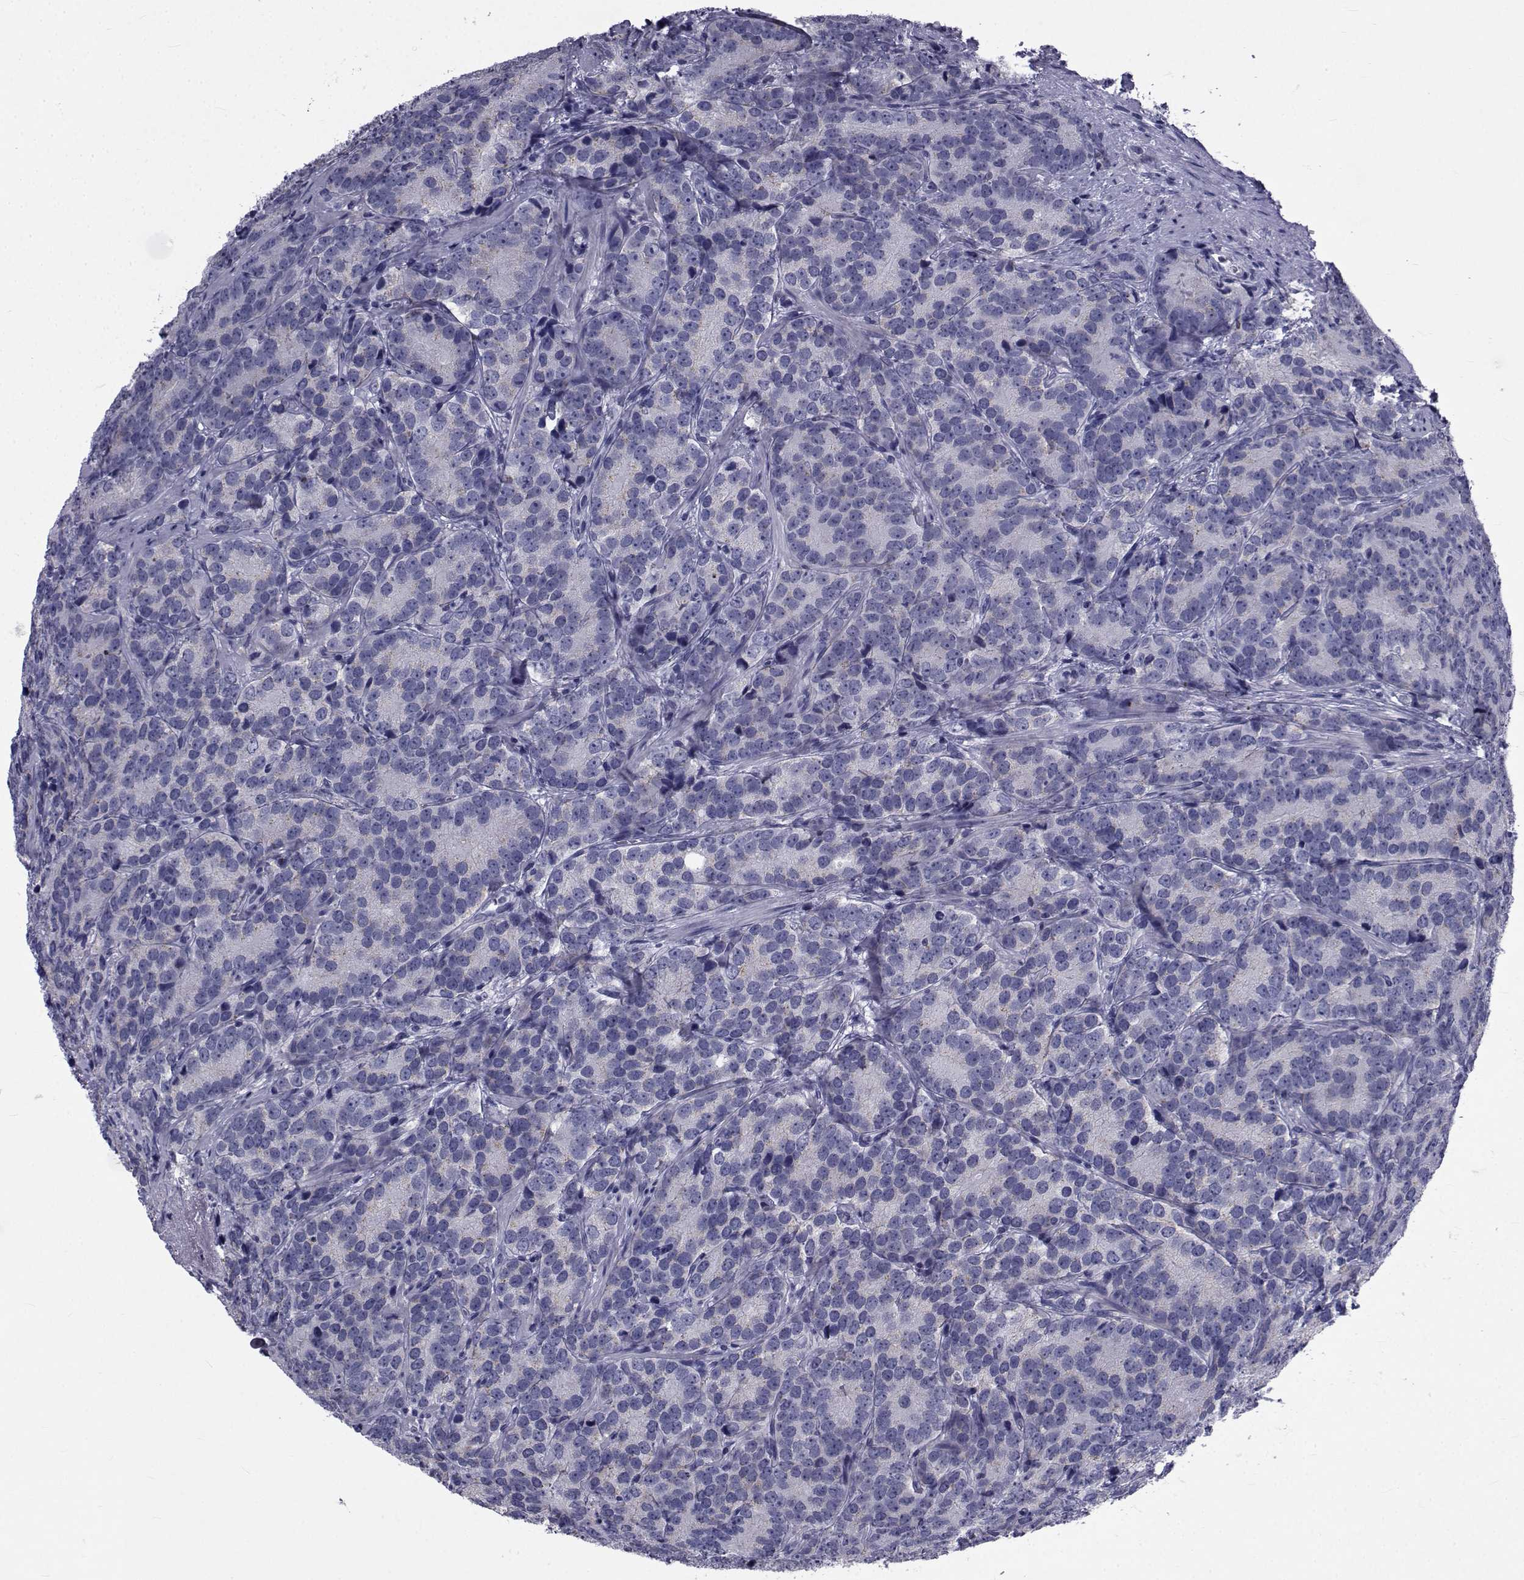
{"staining": {"intensity": "negative", "quantity": "none", "location": "none"}, "tissue": "prostate cancer", "cell_type": "Tumor cells", "image_type": "cancer", "snomed": [{"axis": "morphology", "description": "Adenocarcinoma, NOS"}, {"axis": "topography", "description": "Prostate"}], "caption": "IHC histopathology image of neoplastic tissue: human prostate adenocarcinoma stained with DAB reveals no significant protein staining in tumor cells. (DAB (3,3'-diaminobenzidine) immunohistochemistry visualized using brightfield microscopy, high magnification).", "gene": "PDE6H", "patient": {"sex": "male", "age": 71}}